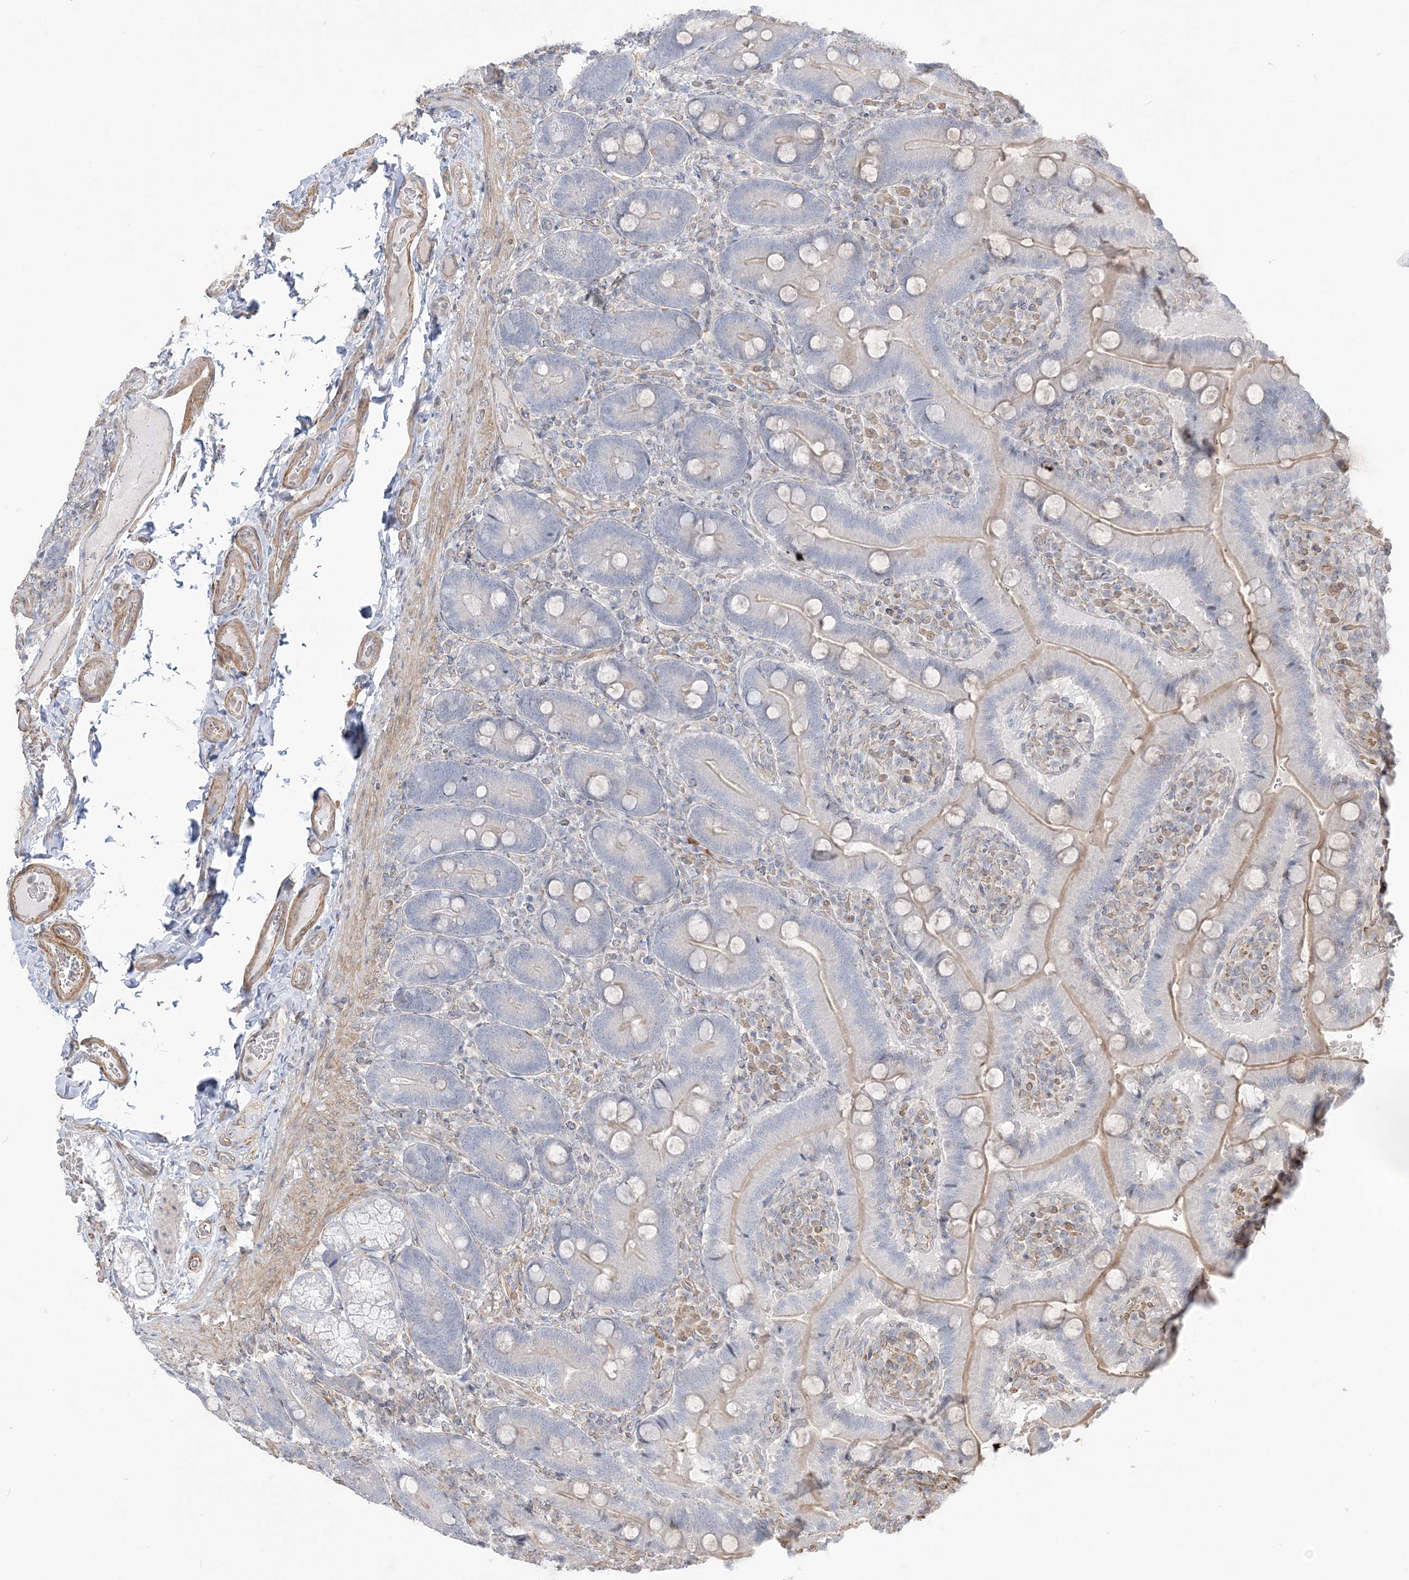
{"staining": {"intensity": "negative", "quantity": "none", "location": "none"}, "tissue": "duodenum", "cell_type": "Glandular cells", "image_type": "normal", "snomed": [{"axis": "morphology", "description": "Normal tissue, NOS"}, {"axis": "topography", "description": "Duodenum"}], "caption": "An immunohistochemistry (IHC) micrograph of benign duodenum is shown. There is no staining in glandular cells of duodenum.", "gene": "ZNF821", "patient": {"sex": "female", "age": 62}}